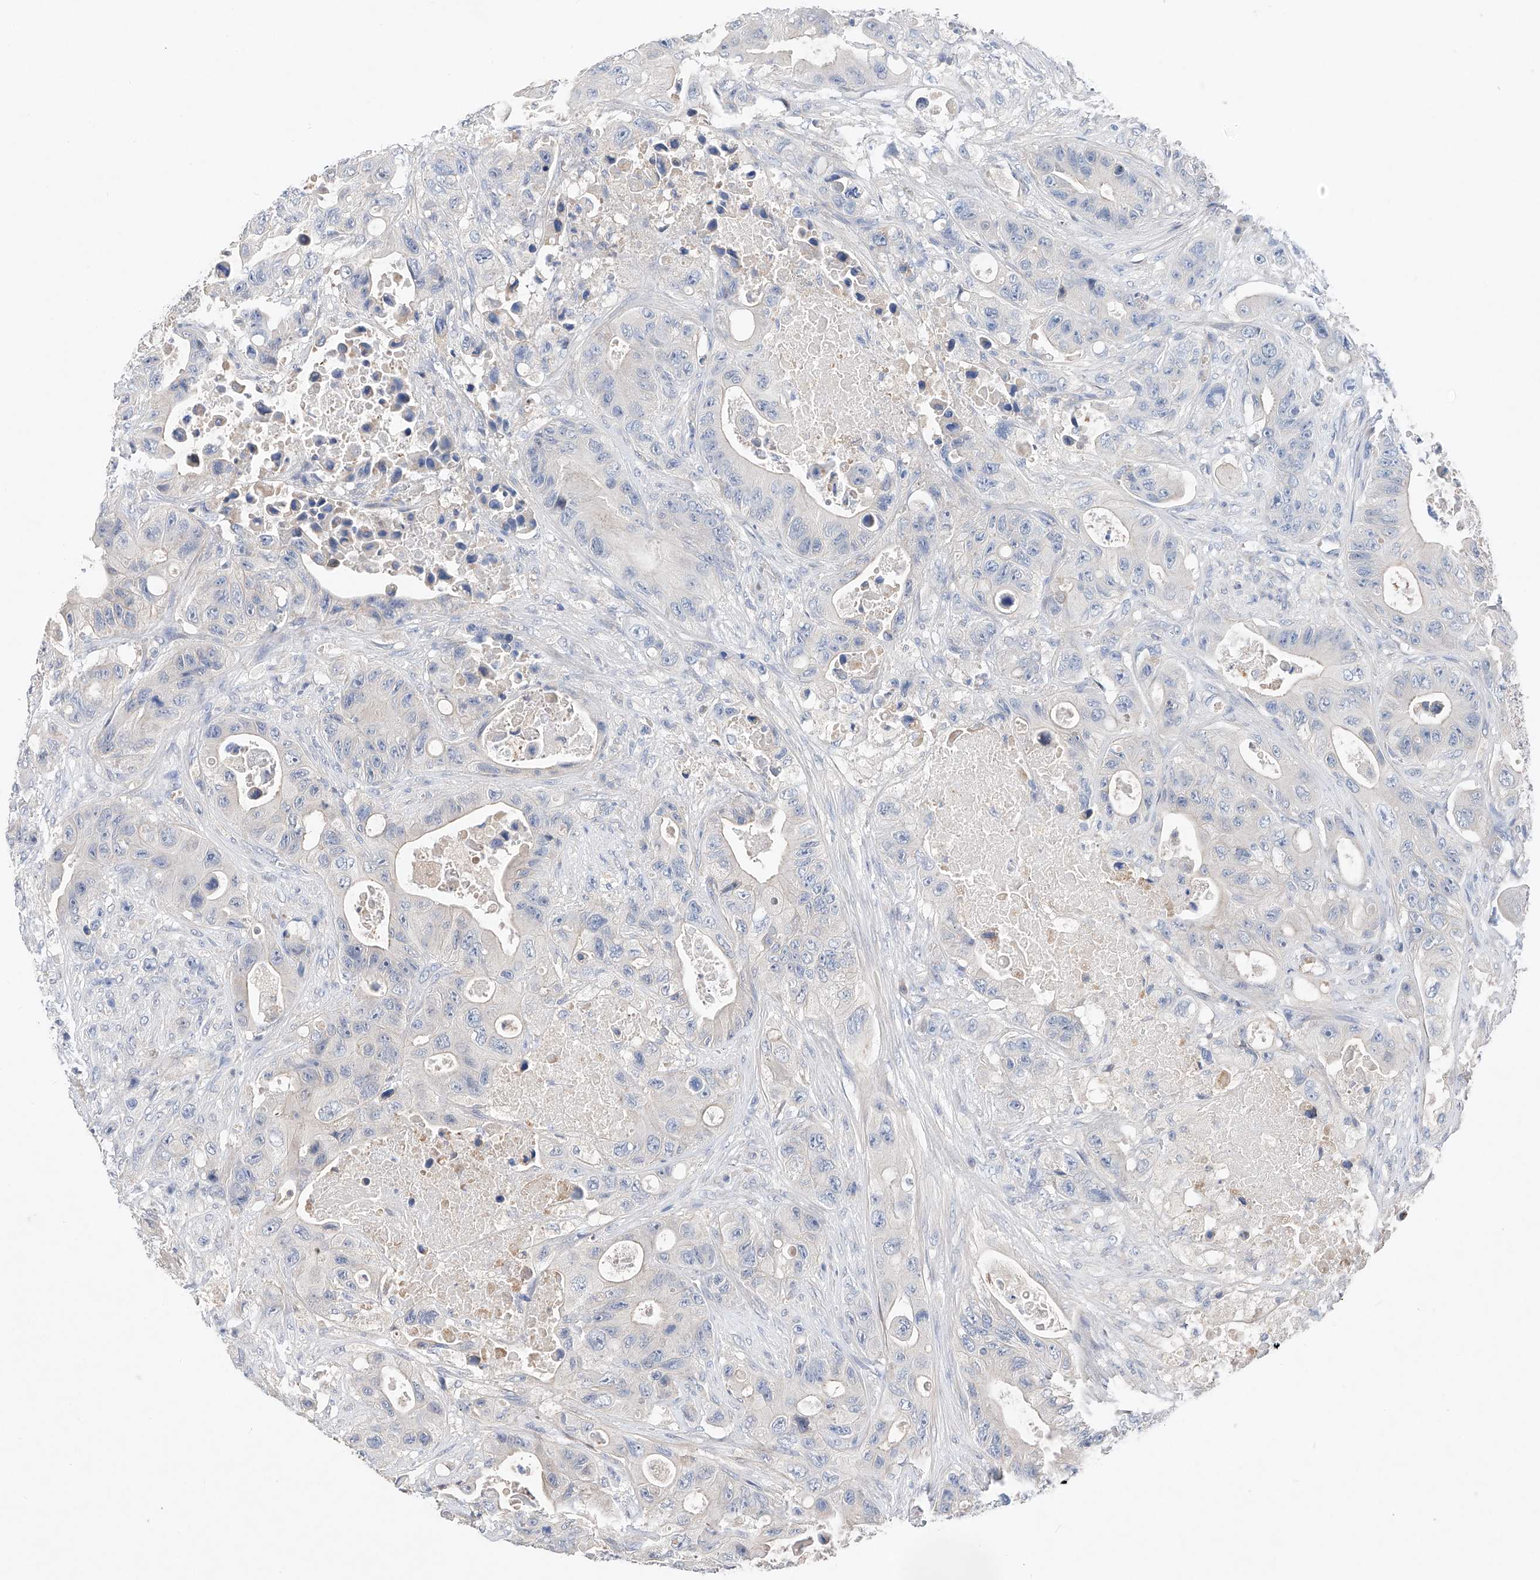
{"staining": {"intensity": "negative", "quantity": "none", "location": "none"}, "tissue": "colorectal cancer", "cell_type": "Tumor cells", "image_type": "cancer", "snomed": [{"axis": "morphology", "description": "Adenocarcinoma, NOS"}, {"axis": "topography", "description": "Colon"}], "caption": "An IHC micrograph of colorectal adenocarcinoma is shown. There is no staining in tumor cells of colorectal adenocarcinoma.", "gene": "FUCA2", "patient": {"sex": "female", "age": 46}}